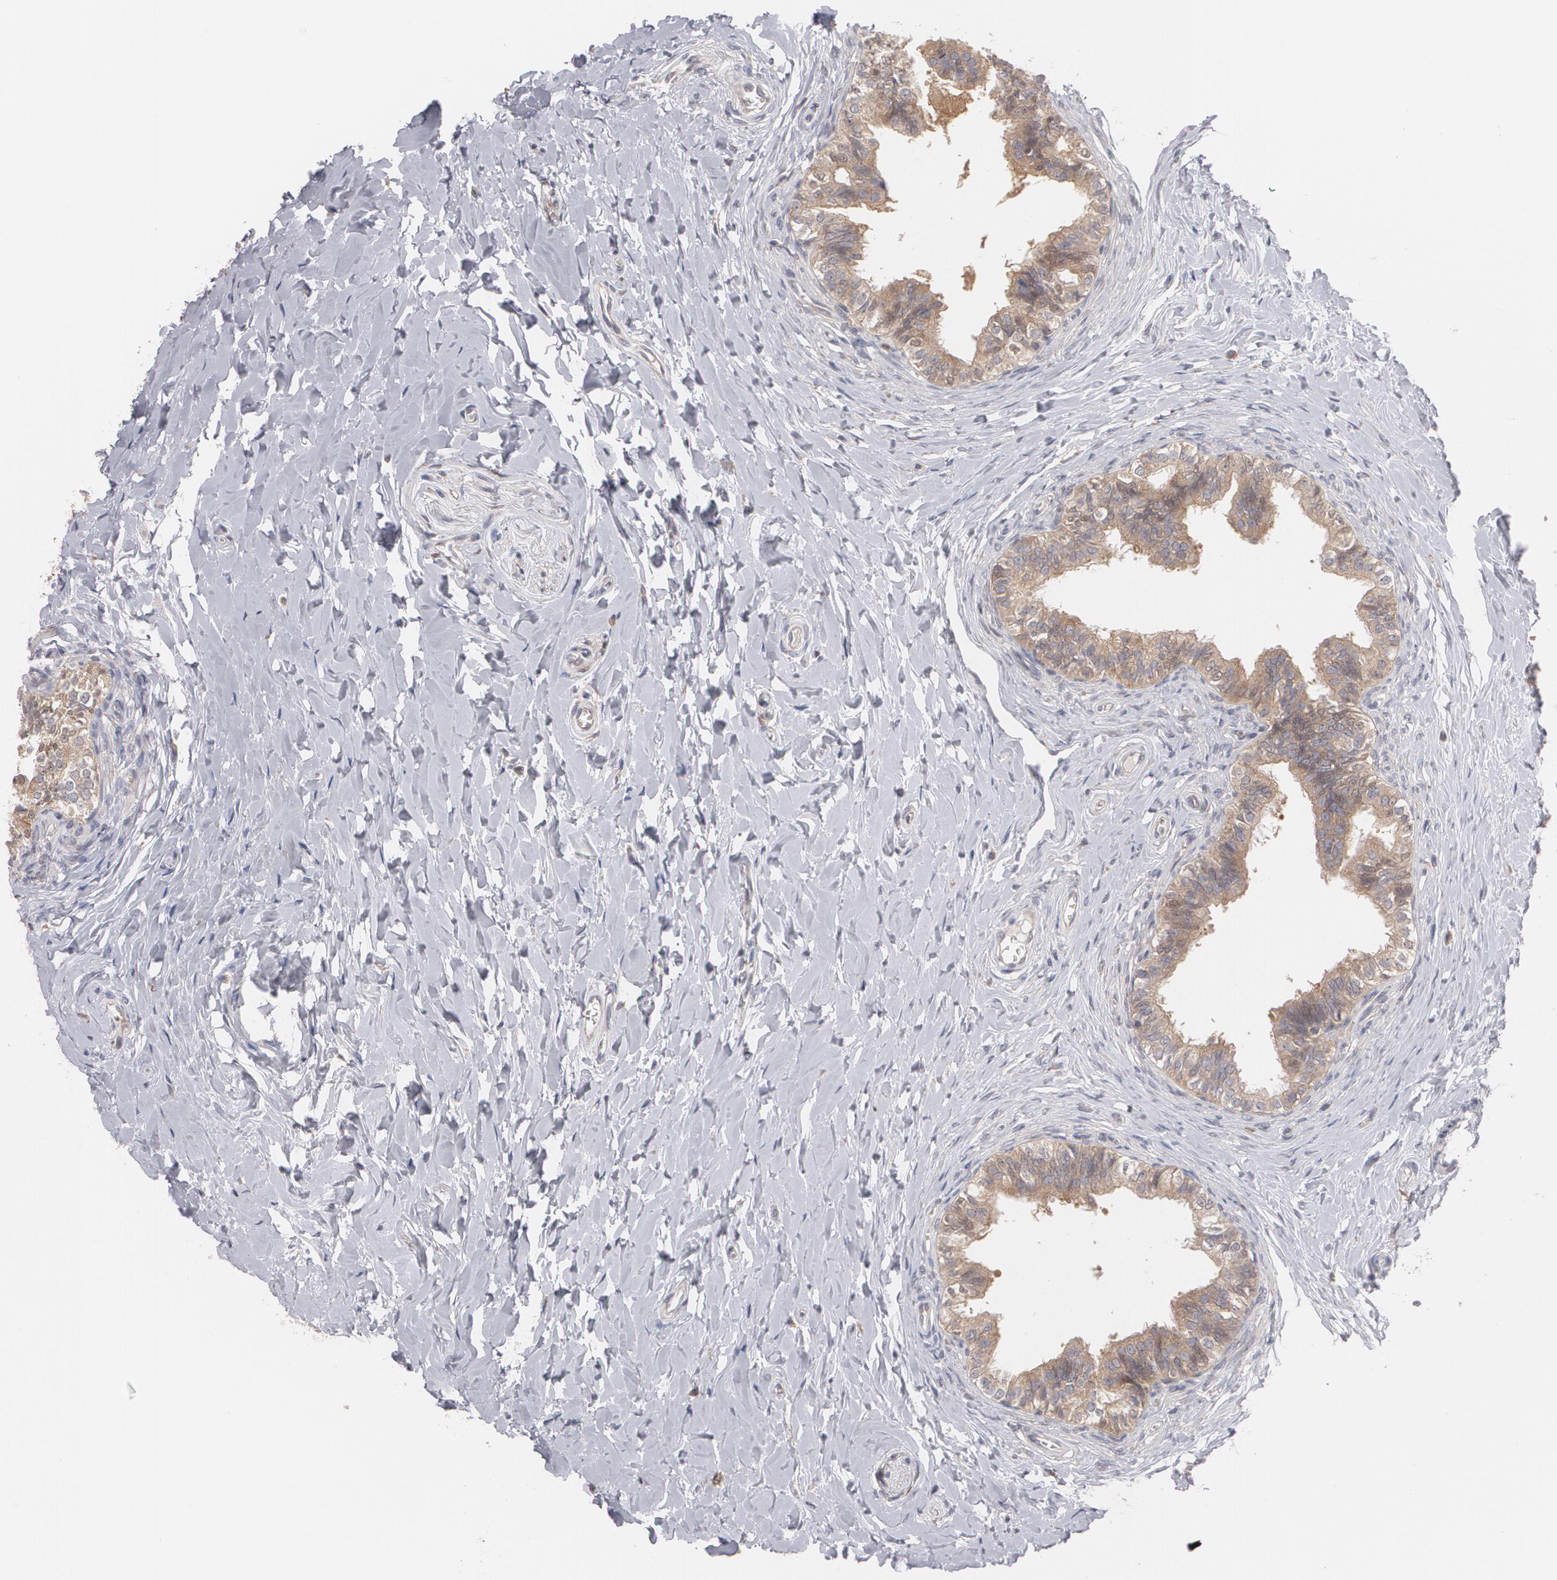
{"staining": {"intensity": "weak", "quantity": ">75%", "location": "cytoplasmic/membranous"}, "tissue": "epididymis", "cell_type": "Glandular cells", "image_type": "normal", "snomed": [{"axis": "morphology", "description": "Normal tissue, NOS"}, {"axis": "topography", "description": "Soft tissue"}, {"axis": "topography", "description": "Epididymis"}], "caption": "Protein expression analysis of normal human epididymis reveals weak cytoplasmic/membranous staining in about >75% of glandular cells. Immunohistochemistry (ihc) stains the protein of interest in brown and the nuclei are stained blue.", "gene": "HTT", "patient": {"sex": "male", "age": 26}}